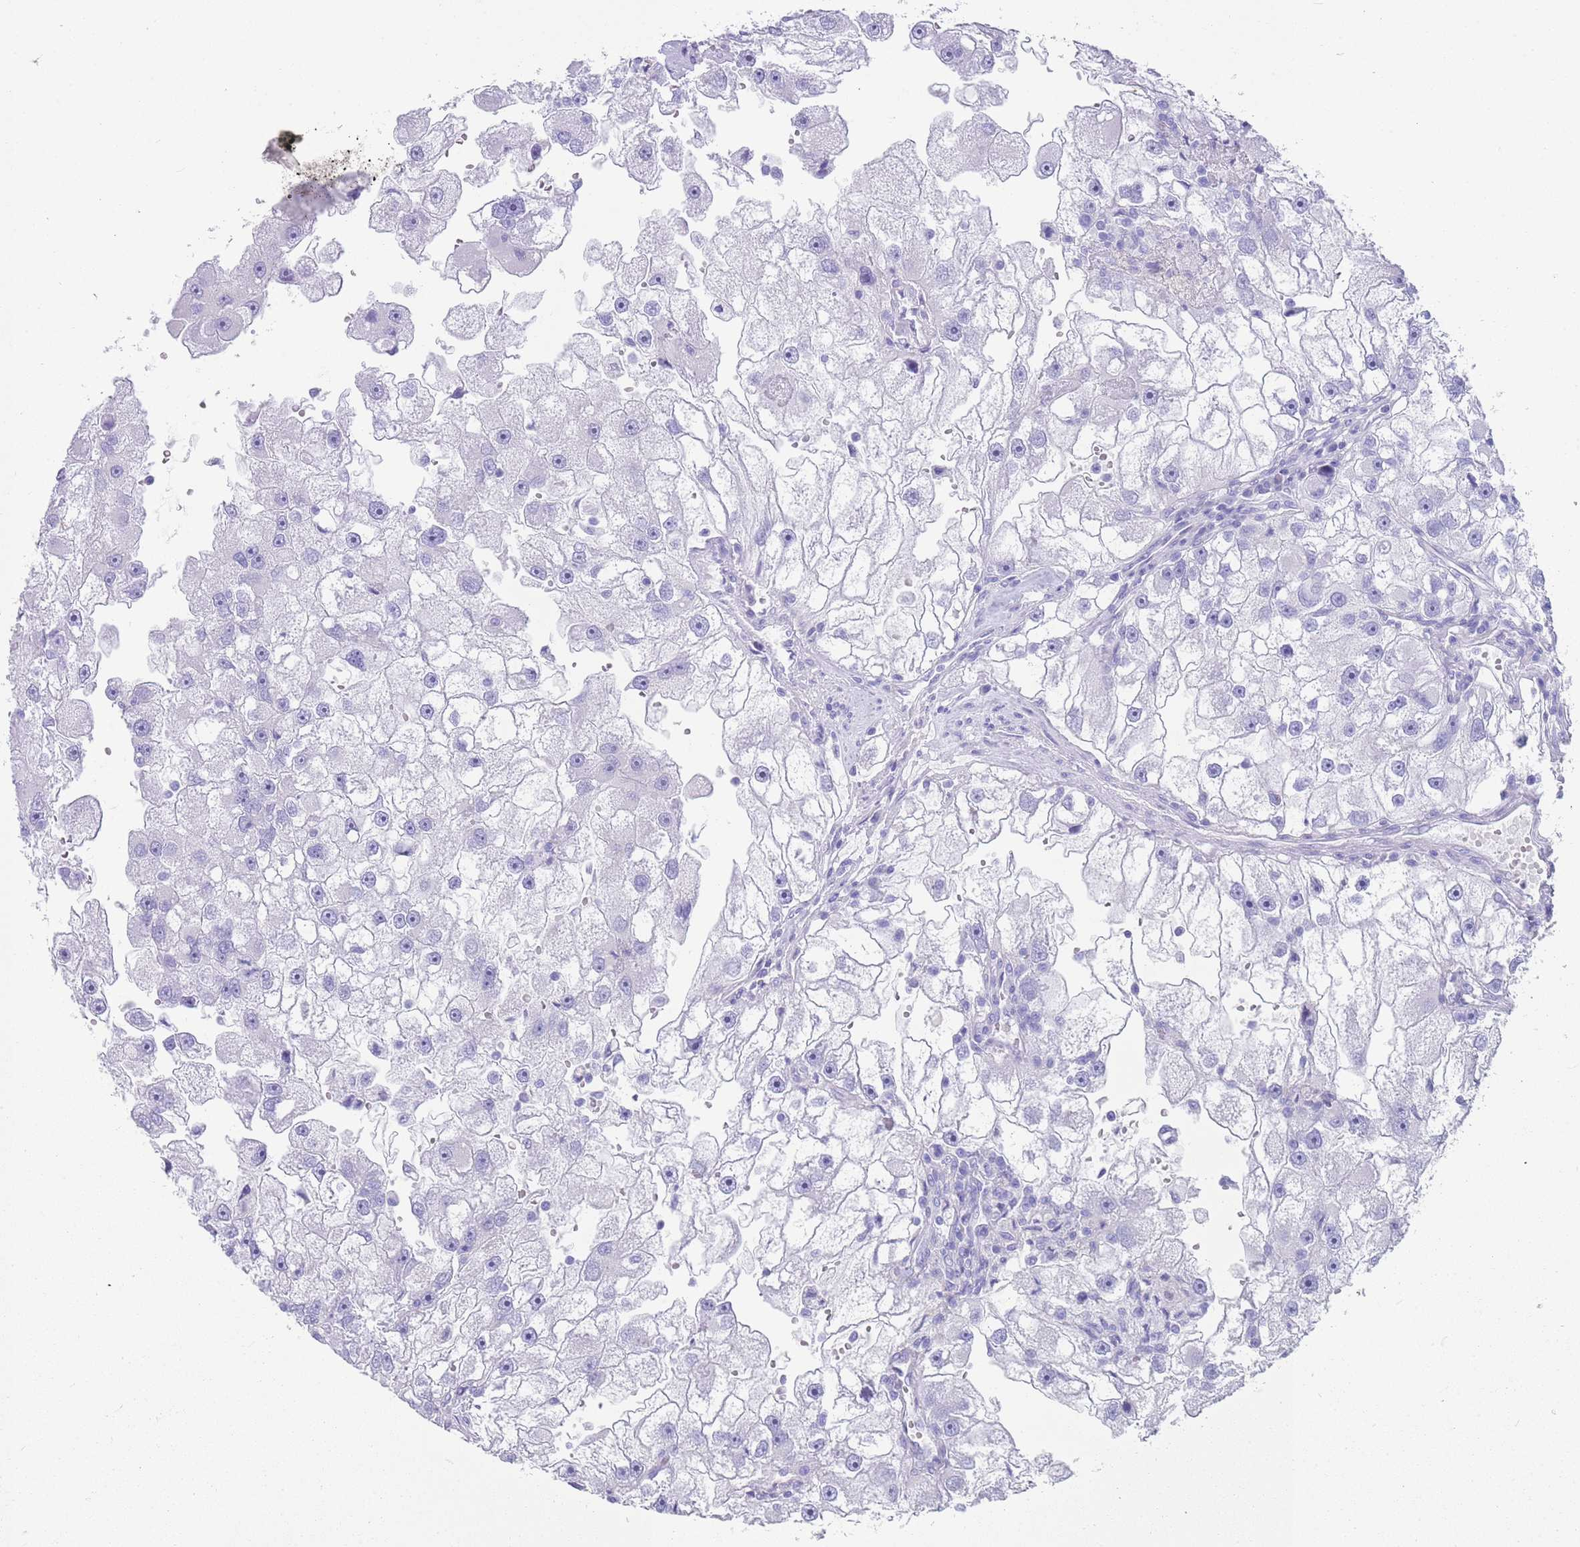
{"staining": {"intensity": "negative", "quantity": "none", "location": "none"}, "tissue": "renal cancer", "cell_type": "Tumor cells", "image_type": "cancer", "snomed": [{"axis": "morphology", "description": "Adenocarcinoma, NOS"}, {"axis": "topography", "description": "Kidney"}], "caption": "A micrograph of renal cancer stained for a protein shows no brown staining in tumor cells. Brightfield microscopy of immunohistochemistry stained with DAB (3,3'-diaminobenzidine) (brown) and hematoxylin (blue), captured at high magnification.", "gene": "CPXM2", "patient": {"sex": "male", "age": 63}}